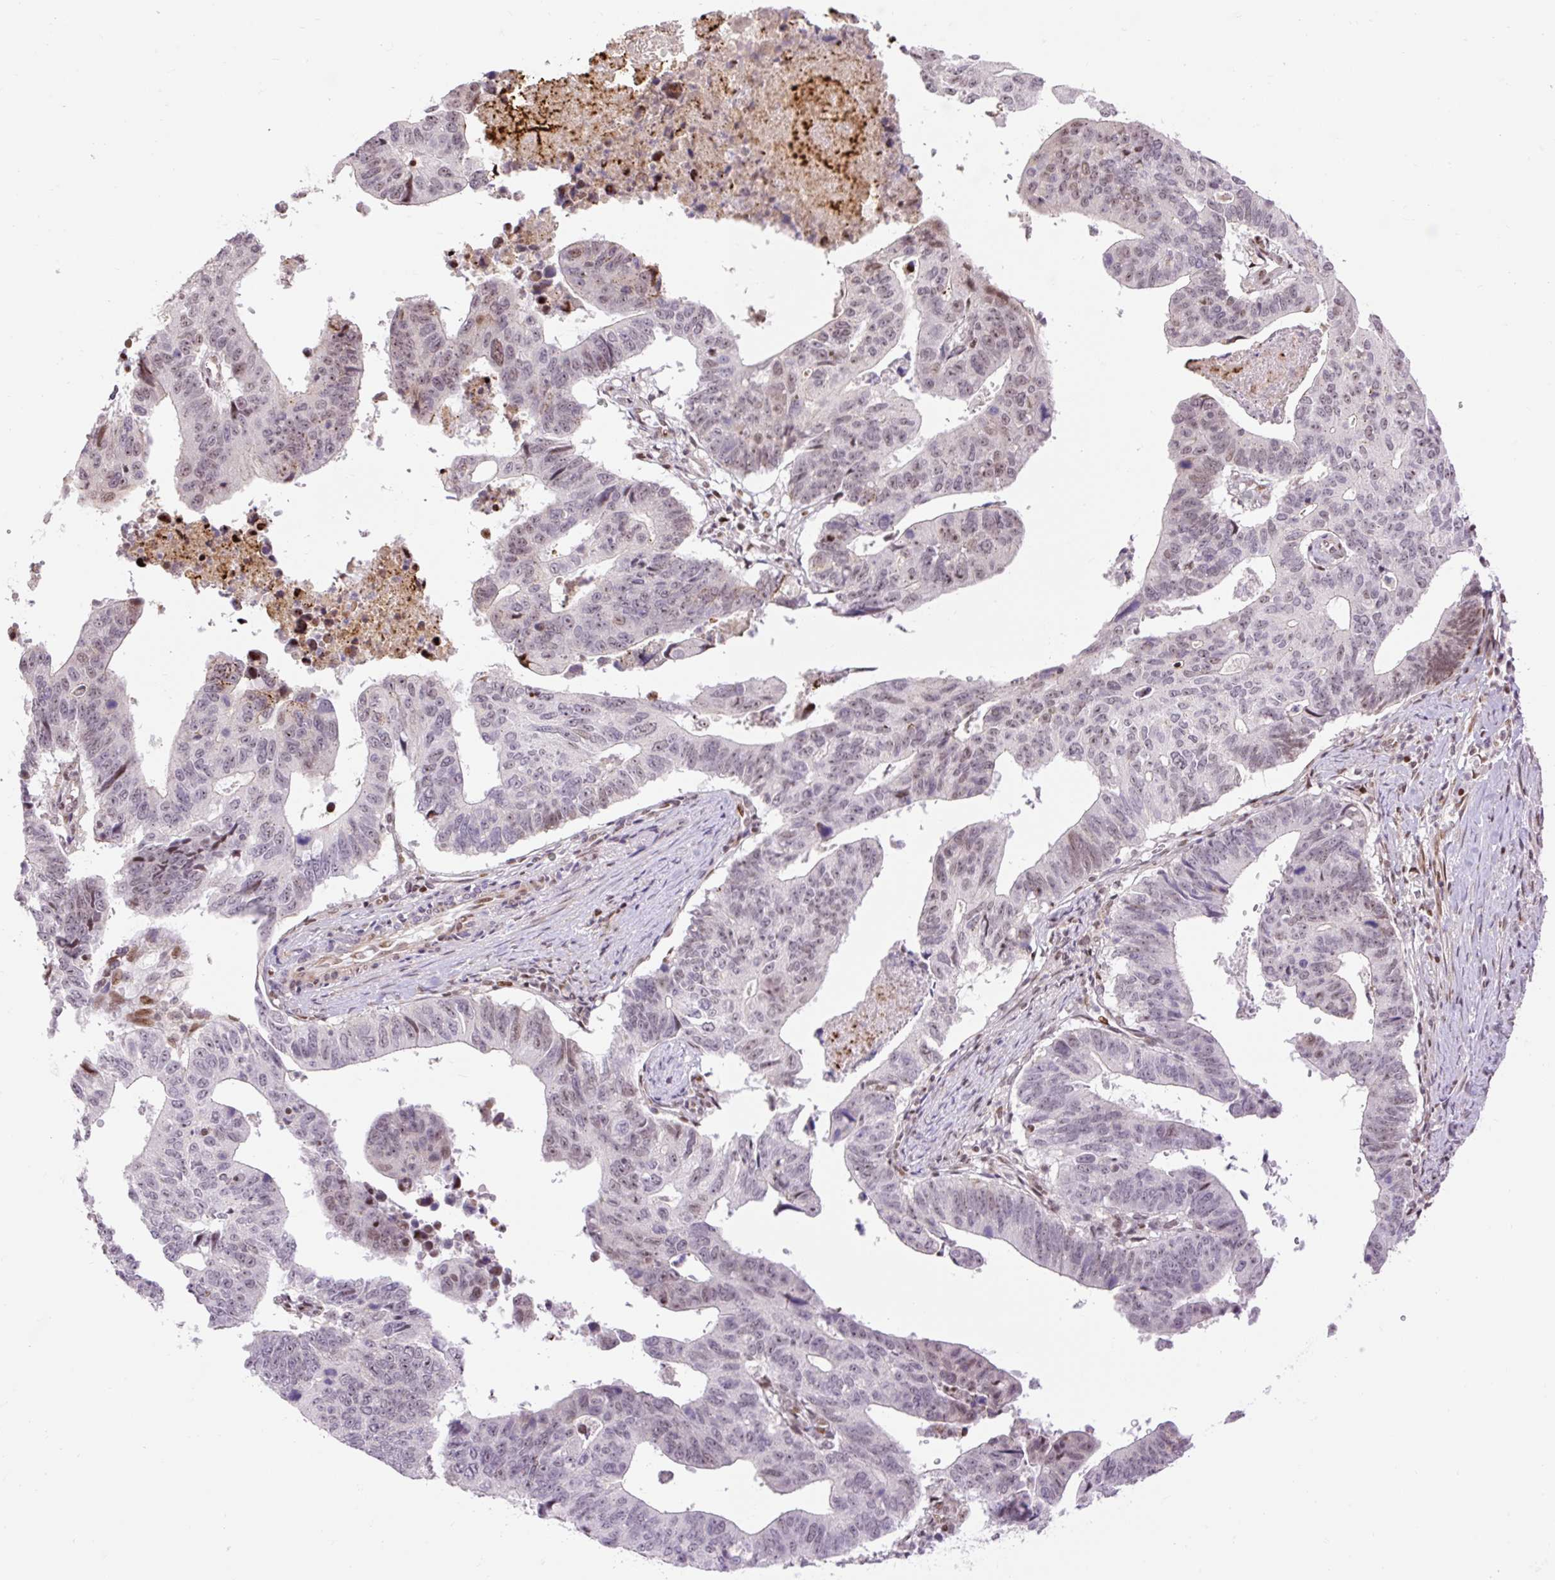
{"staining": {"intensity": "weak", "quantity": "<25%", "location": "nuclear"}, "tissue": "stomach cancer", "cell_type": "Tumor cells", "image_type": "cancer", "snomed": [{"axis": "morphology", "description": "Adenocarcinoma, NOS"}, {"axis": "topography", "description": "Stomach"}], "caption": "The immunohistochemistry (IHC) photomicrograph has no significant positivity in tumor cells of stomach cancer (adenocarcinoma) tissue.", "gene": "RIPPLY3", "patient": {"sex": "male", "age": 59}}